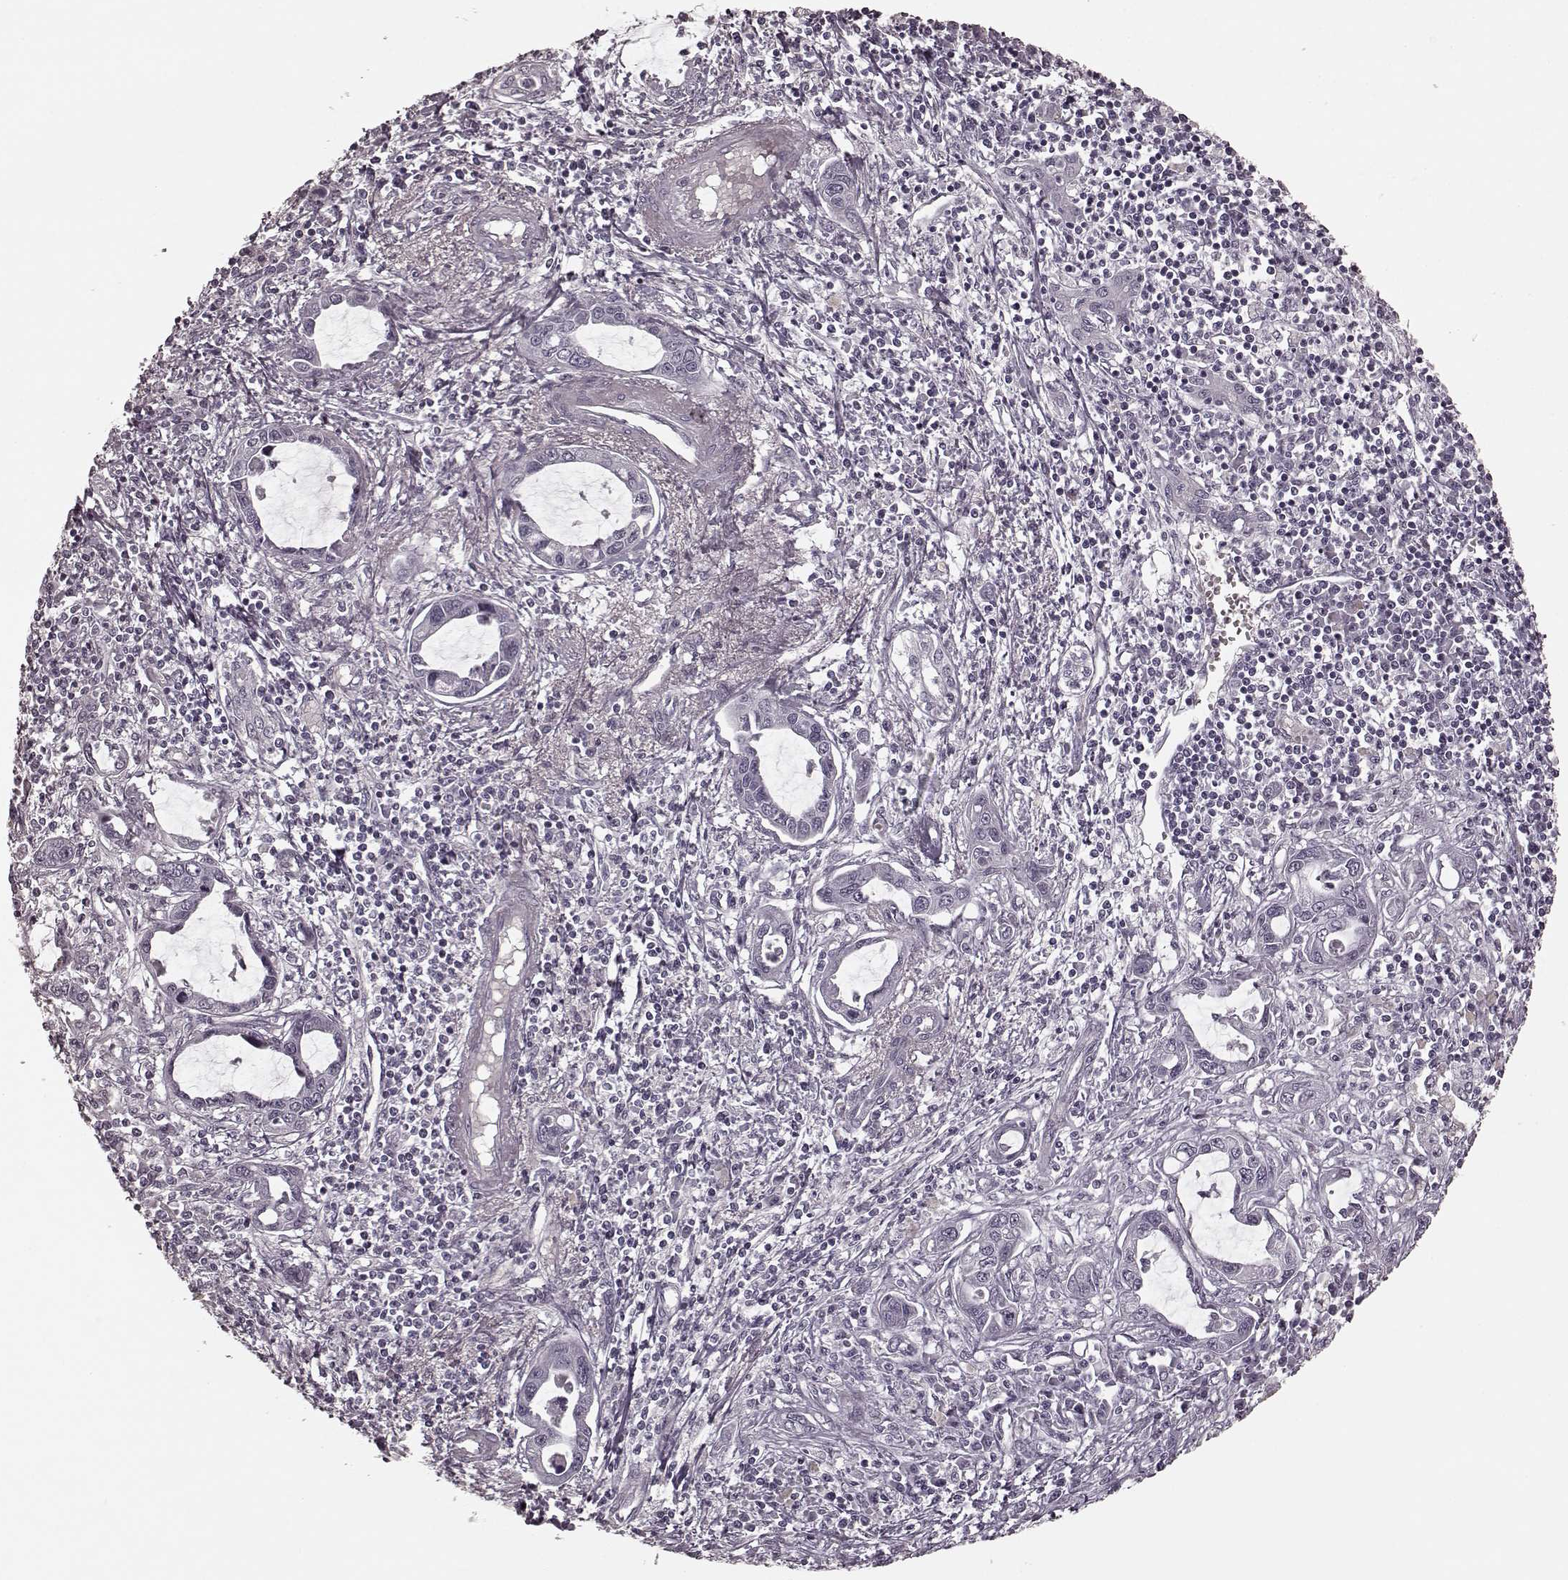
{"staining": {"intensity": "negative", "quantity": "none", "location": "none"}, "tissue": "liver cancer", "cell_type": "Tumor cells", "image_type": "cancer", "snomed": [{"axis": "morphology", "description": "Cholangiocarcinoma"}, {"axis": "topography", "description": "Liver"}], "caption": "This image is of liver cancer stained with immunohistochemistry (IHC) to label a protein in brown with the nuclei are counter-stained blue. There is no positivity in tumor cells.", "gene": "PRKCE", "patient": {"sex": "male", "age": 58}}